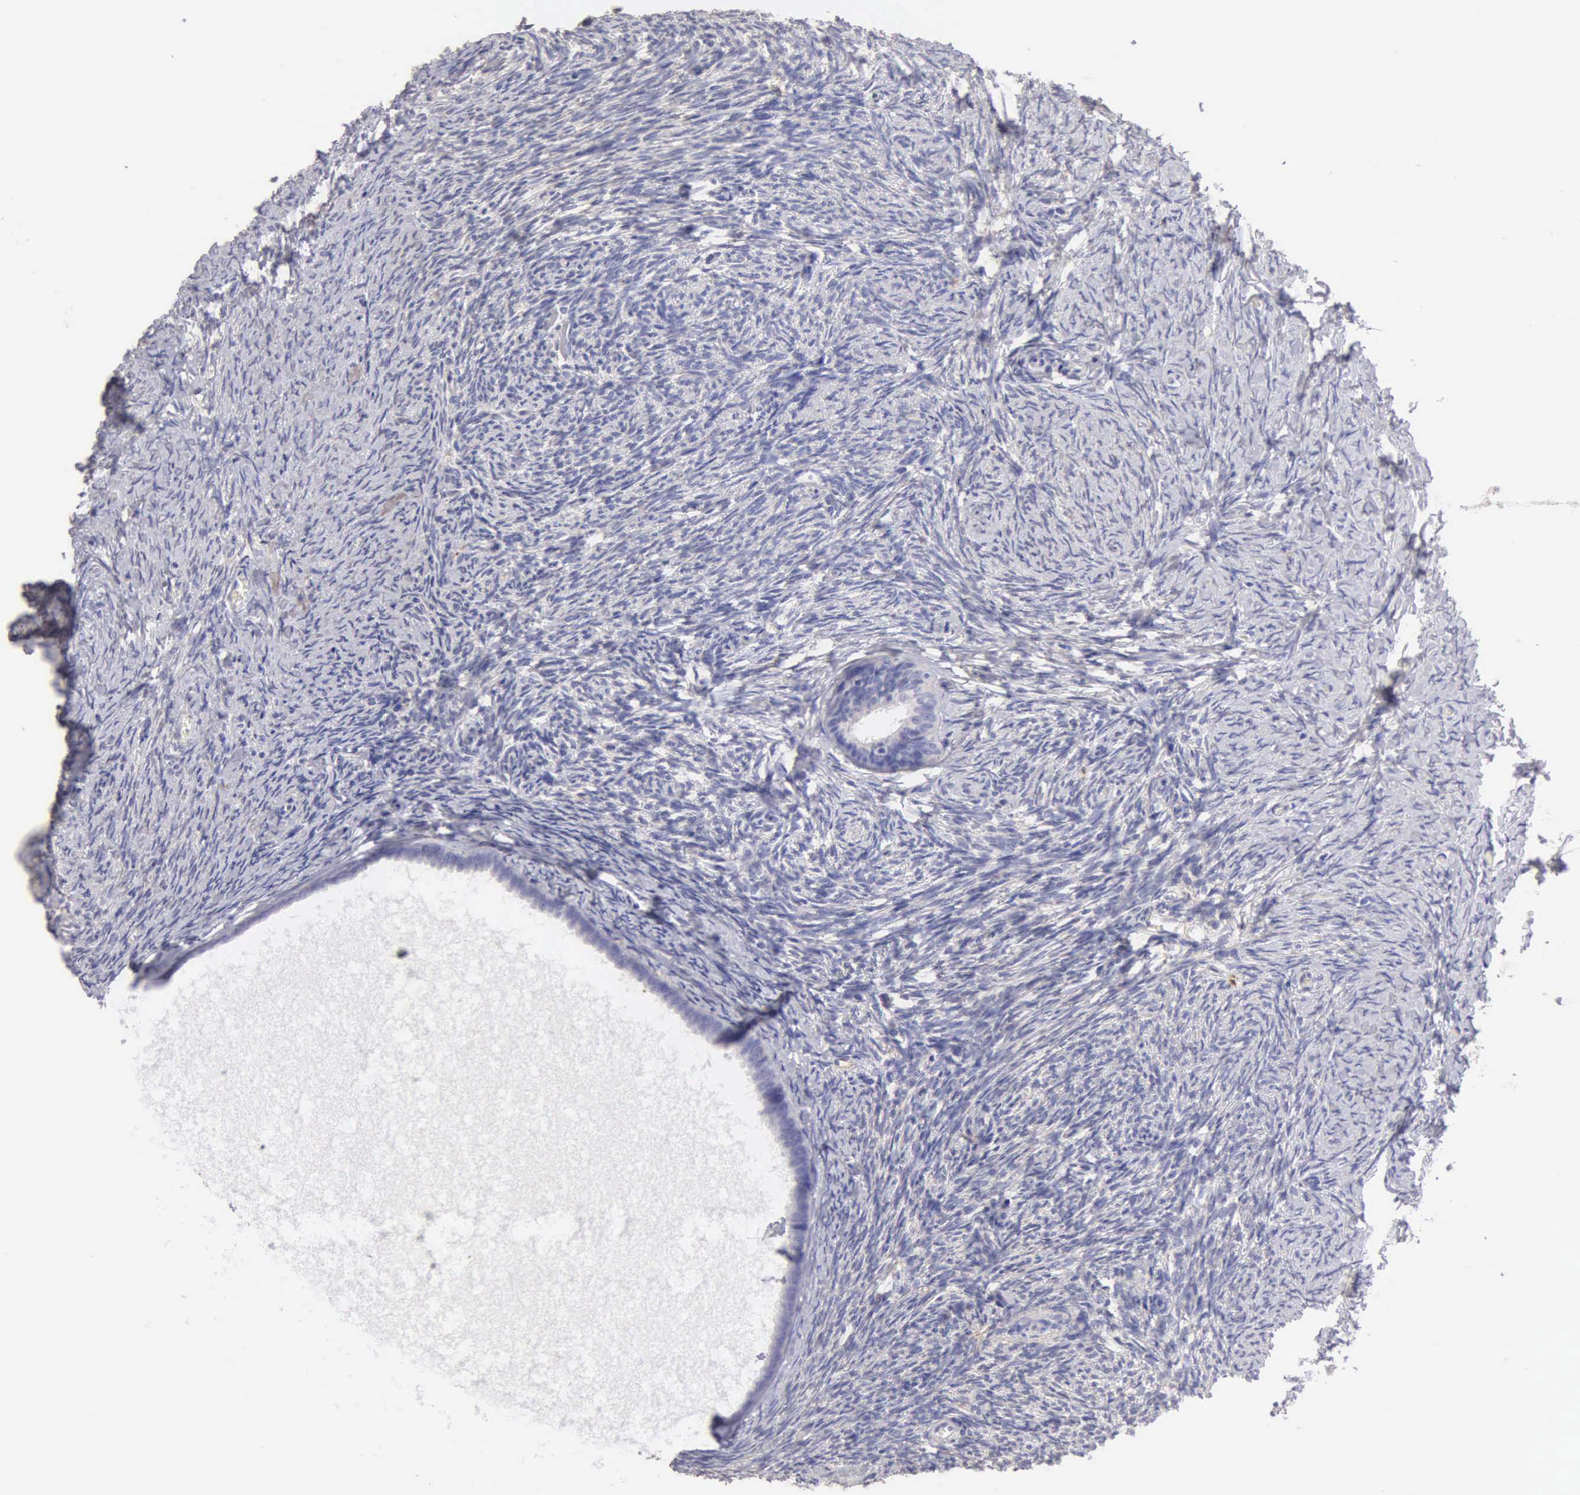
{"staining": {"intensity": "negative", "quantity": "none", "location": "none"}, "tissue": "ovary", "cell_type": "Follicle cells", "image_type": "normal", "snomed": [{"axis": "morphology", "description": "Normal tissue, NOS"}, {"axis": "topography", "description": "Ovary"}], "caption": "Immunohistochemistry histopathology image of benign ovary: ovary stained with DAB (3,3'-diaminobenzidine) displays no significant protein staining in follicle cells.", "gene": "APP", "patient": {"sex": "female", "age": 54}}